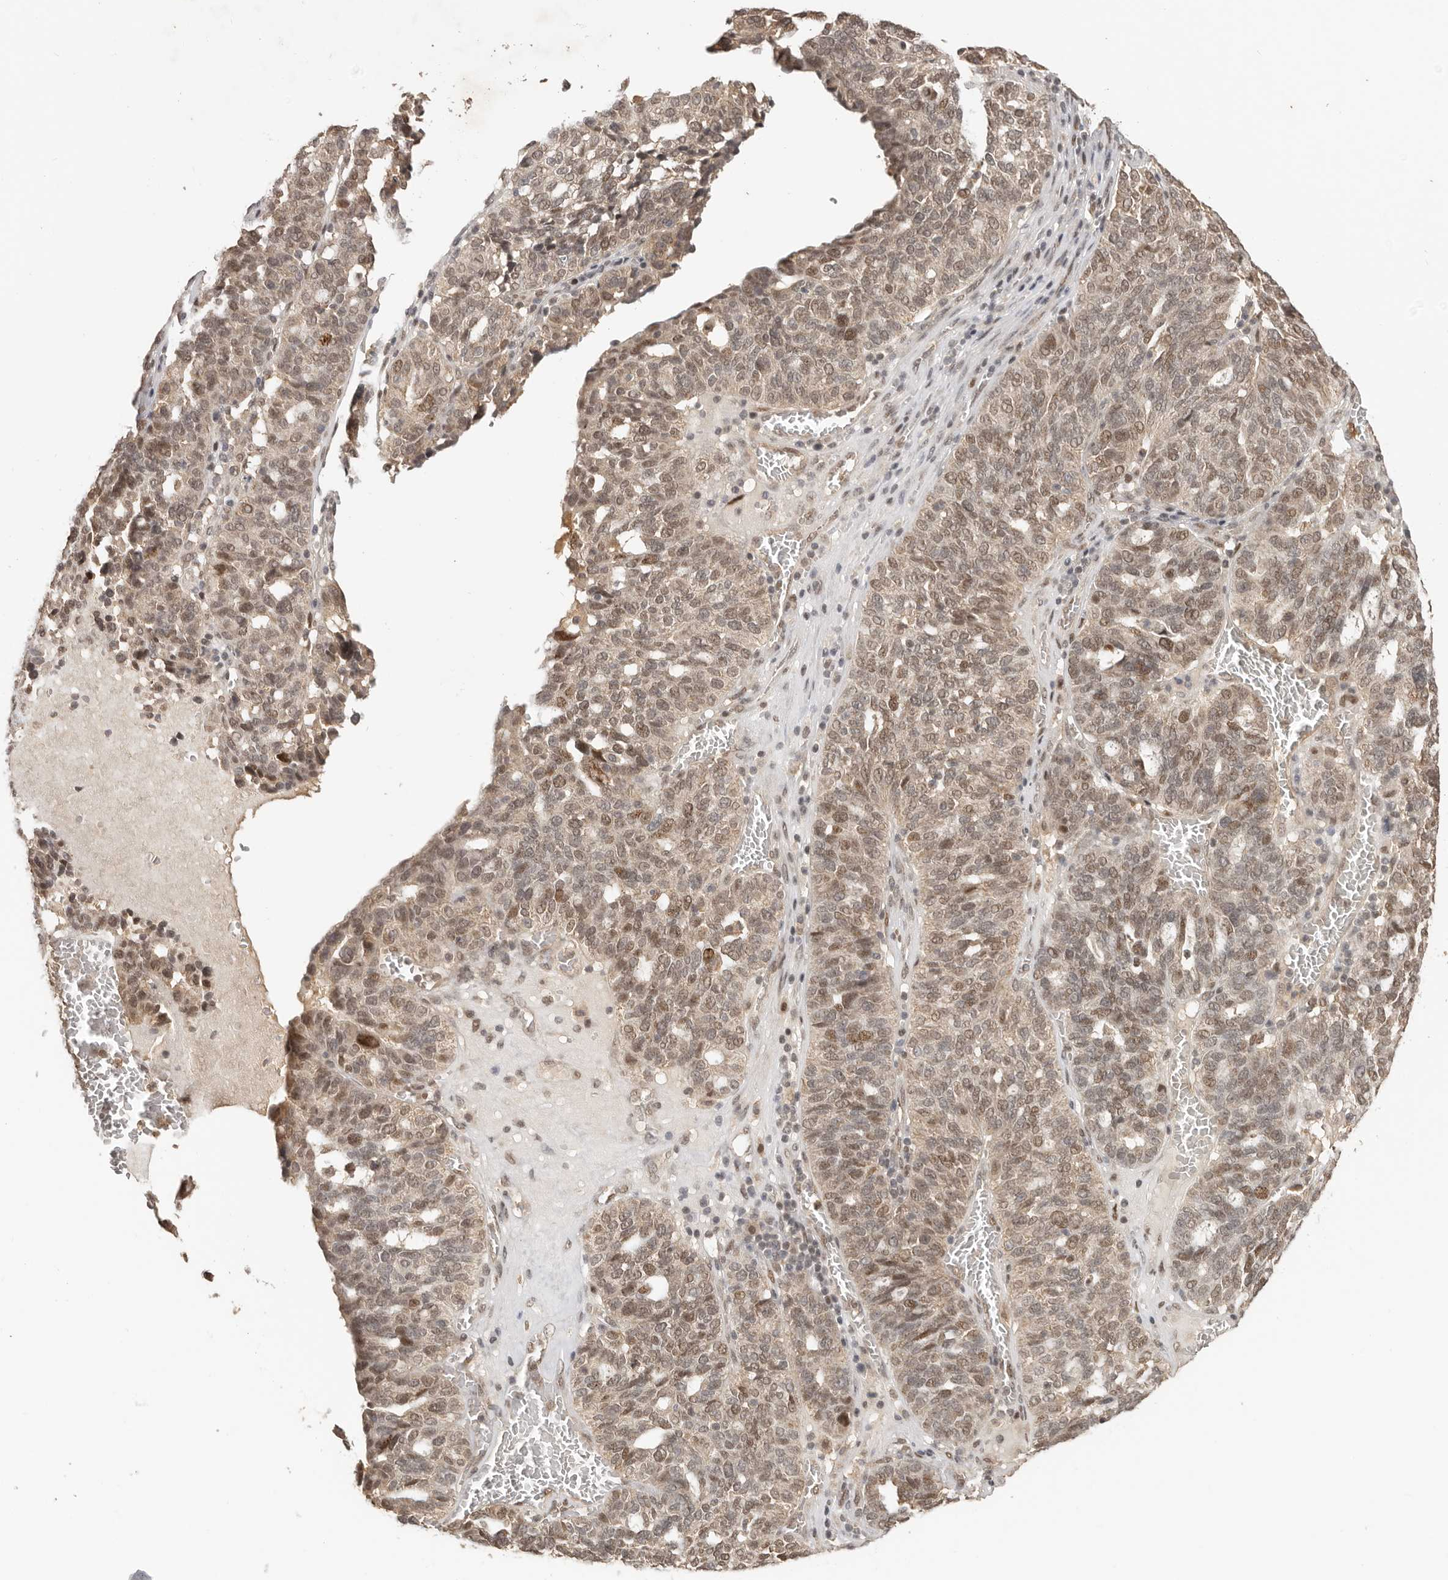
{"staining": {"intensity": "moderate", "quantity": "25%-75%", "location": "cytoplasmic/membranous,nuclear"}, "tissue": "ovarian cancer", "cell_type": "Tumor cells", "image_type": "cancer", "snomed": [{"axis": "morphology", "description": "Cystadenocarcinoma, serous, NOS"}, {"axis": "topography", "description": "Ovary"}], "caption": "Tumor cells reveal medium levels of moderate cytoplasmic/membranous and nuclear positivity in about 25%-75% of cells in ovarian cancer (serous cystadenocarcinoma).", "gene": "SEC14L1", "patient": {"sex": "female", "age": 59}}